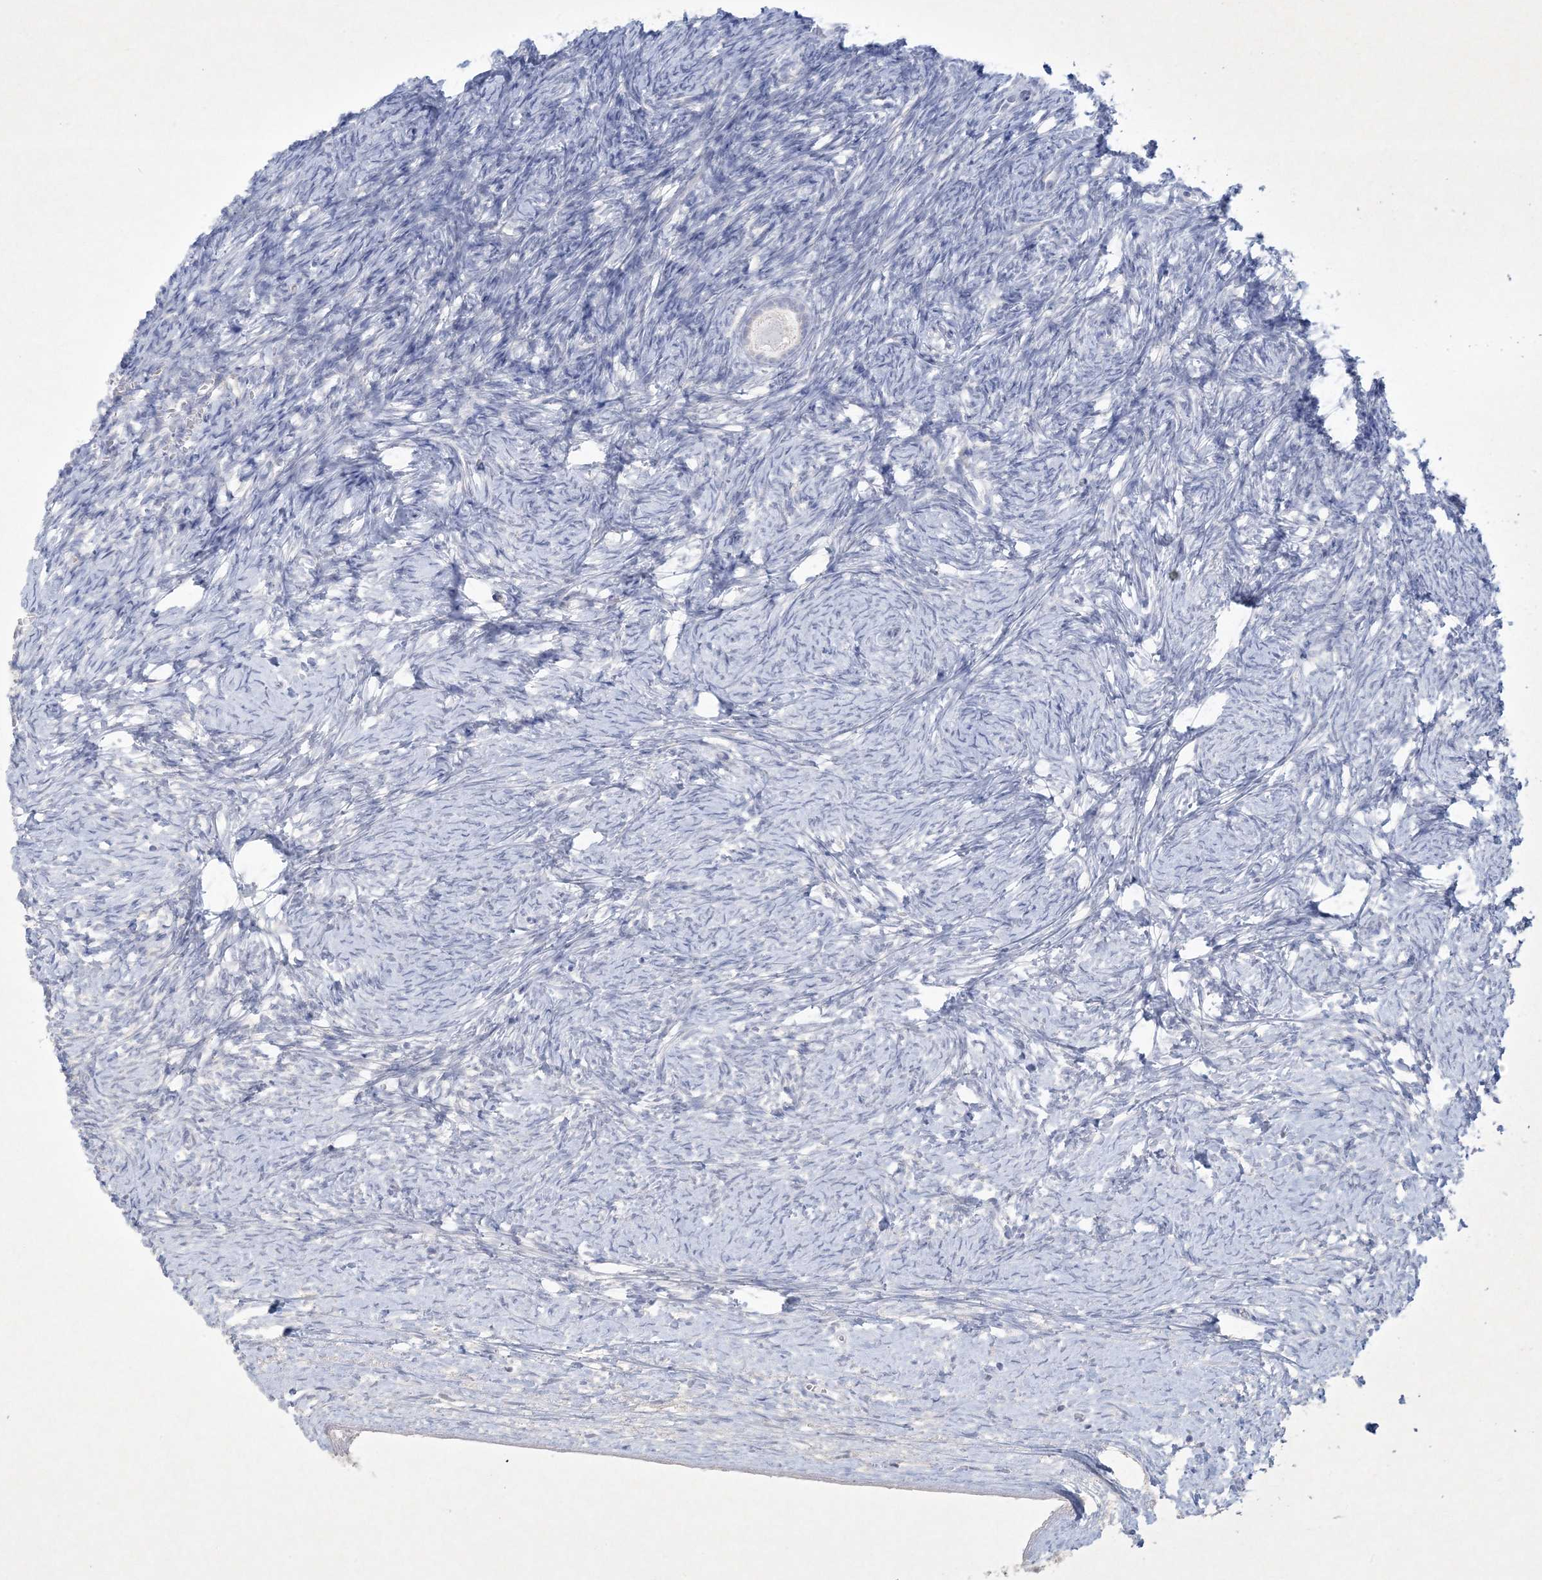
{"staining": {"intensity": "negative", "quantity": "none", "location": "none"}, "tissue": "ovary", "cell_type": "Follicle cells", "image_type": "normal", "snomed": [{"axis": "morphology", "description": "Normal tissue, NOS"}, {"axis": "morphology", "description": "Developmental malformation"}, {"axis": "topography", "description": "Ovary"}], "caption": "Immunohistochemistry (IHC) of unremarkable ovary exhibits no expression in follicle cells. (IHC, brightfield microscopy, high magnification).", "gene": "CCDC24", "patient": {"sex": "female", "age": 39}}